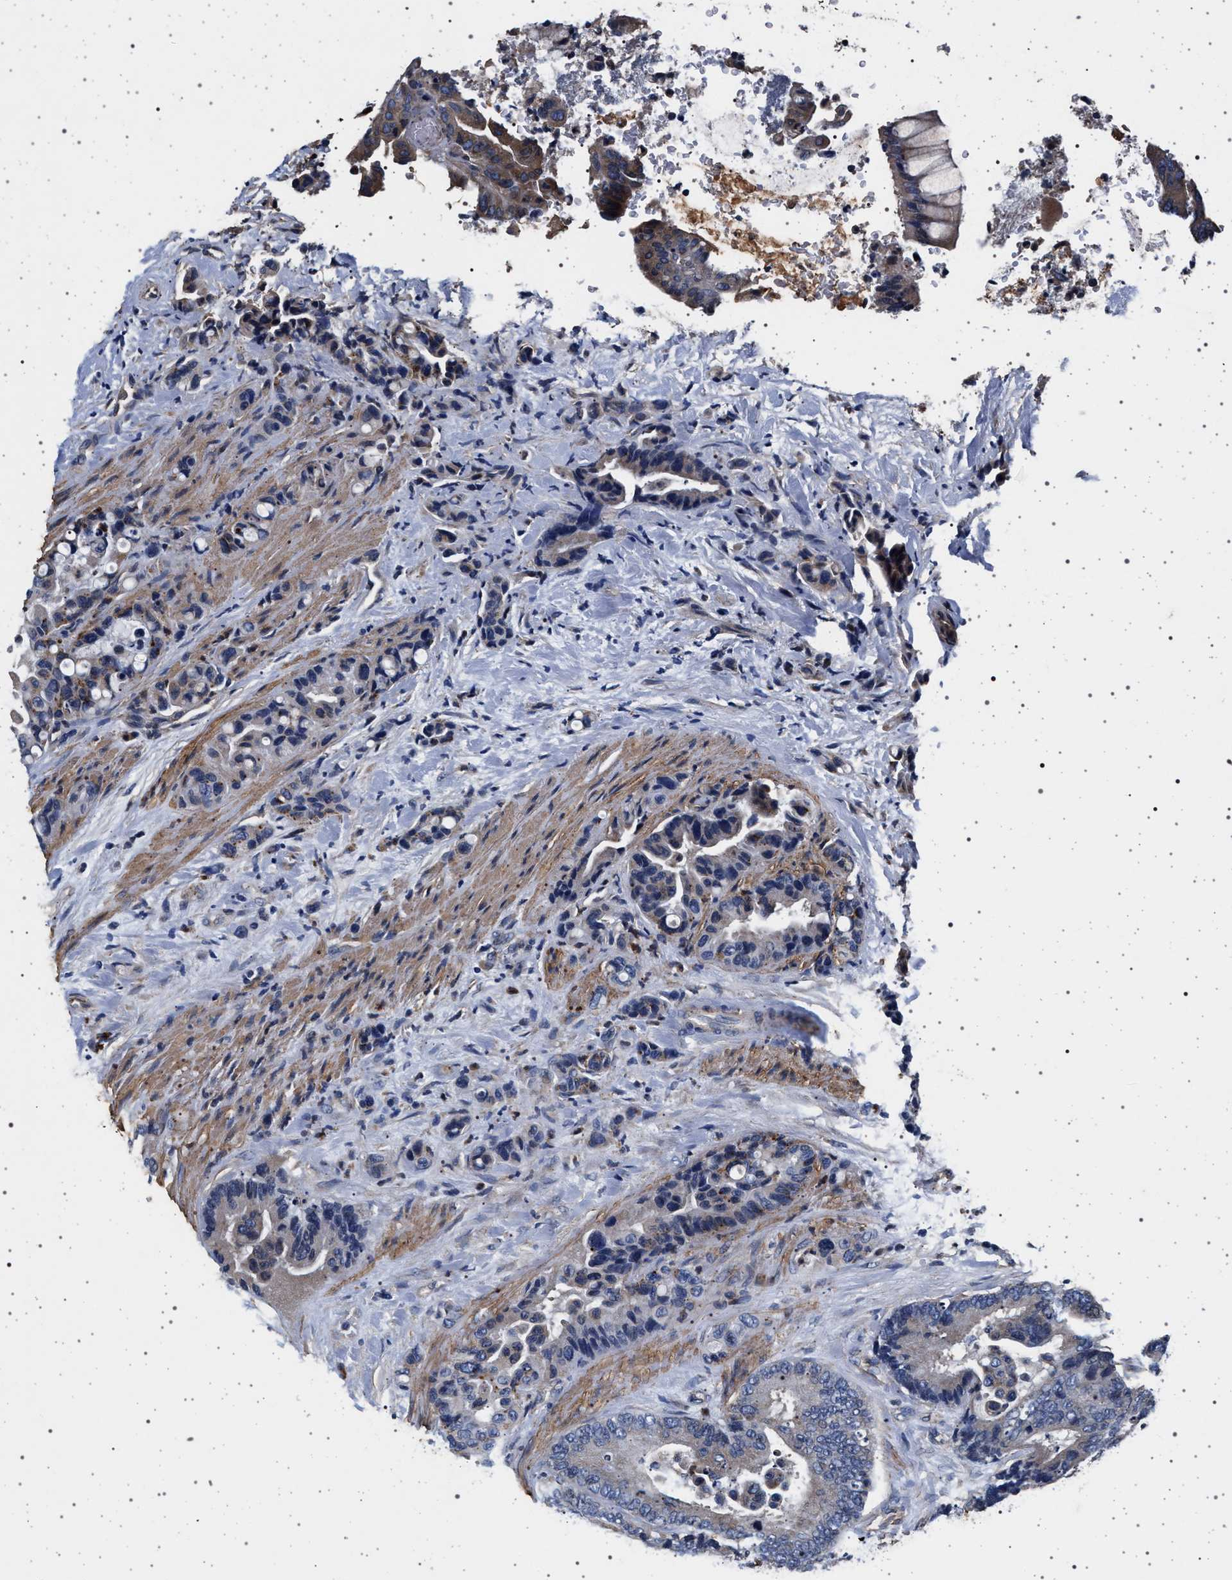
{"staining": {"intensity": "weak", "quantity": "<25%", "location": "cytoplasmic/membranous"}, "tissue": "colorectal cancer", "cell_type": "Tumor cells", "image_type": "cancer", "snomed": [{"axis": "morphology", "description": "Normal tissue, NOS"}, {"axis": "morphology", "description": "Adenocarcinoma, NOS"}, {"axis": "topography", "description": "Colon"}], "caption": "Protein analysis of colorectal cancer exhibits no significant expression in tumor cells.", "gene": "KCNK6", "patient": {"sex": "male", "age": 82}}